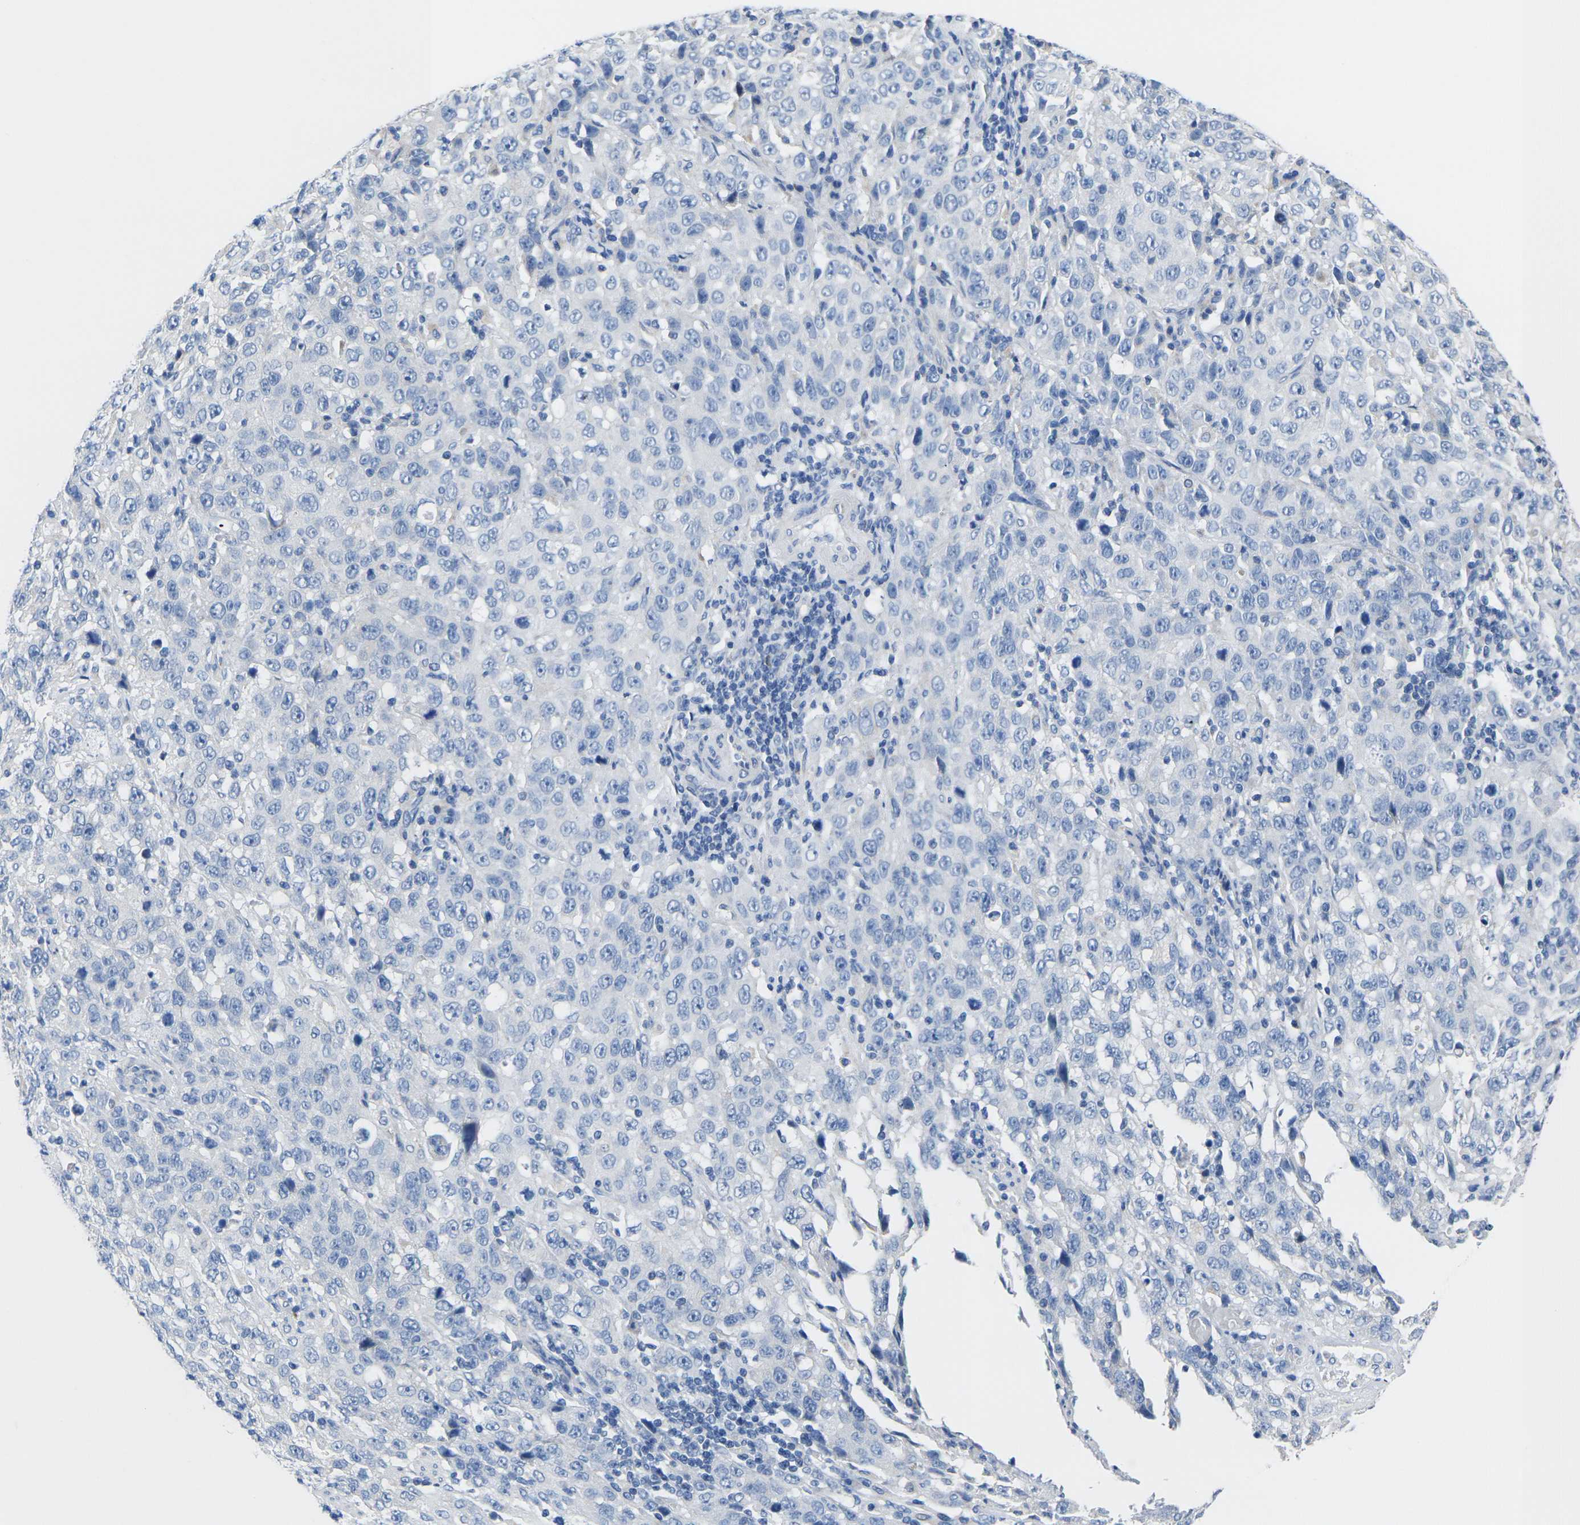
{"staining": {"intensity": "negative", "quantity": "none", "location": "none"}, "tissue": "stomach cancer", "cell_type": "Tumor cells", "image_type": "cancer", "snomed": [{"axis": "morphology", "description": "Normal tissue, NOS"}, {"axis": "morphology", "description": "Adenocarcinoma, NOS"}, {"axis": "topography", "description": "Stomach"}], "caption": "High power microscopy image of an IHC photomicrograph of stomach cancer (adenocarcinoma), revealing no significant staining in tumor cells.", "gene": "TMEM204", "patient": {"sex": "male", "age": 48}}